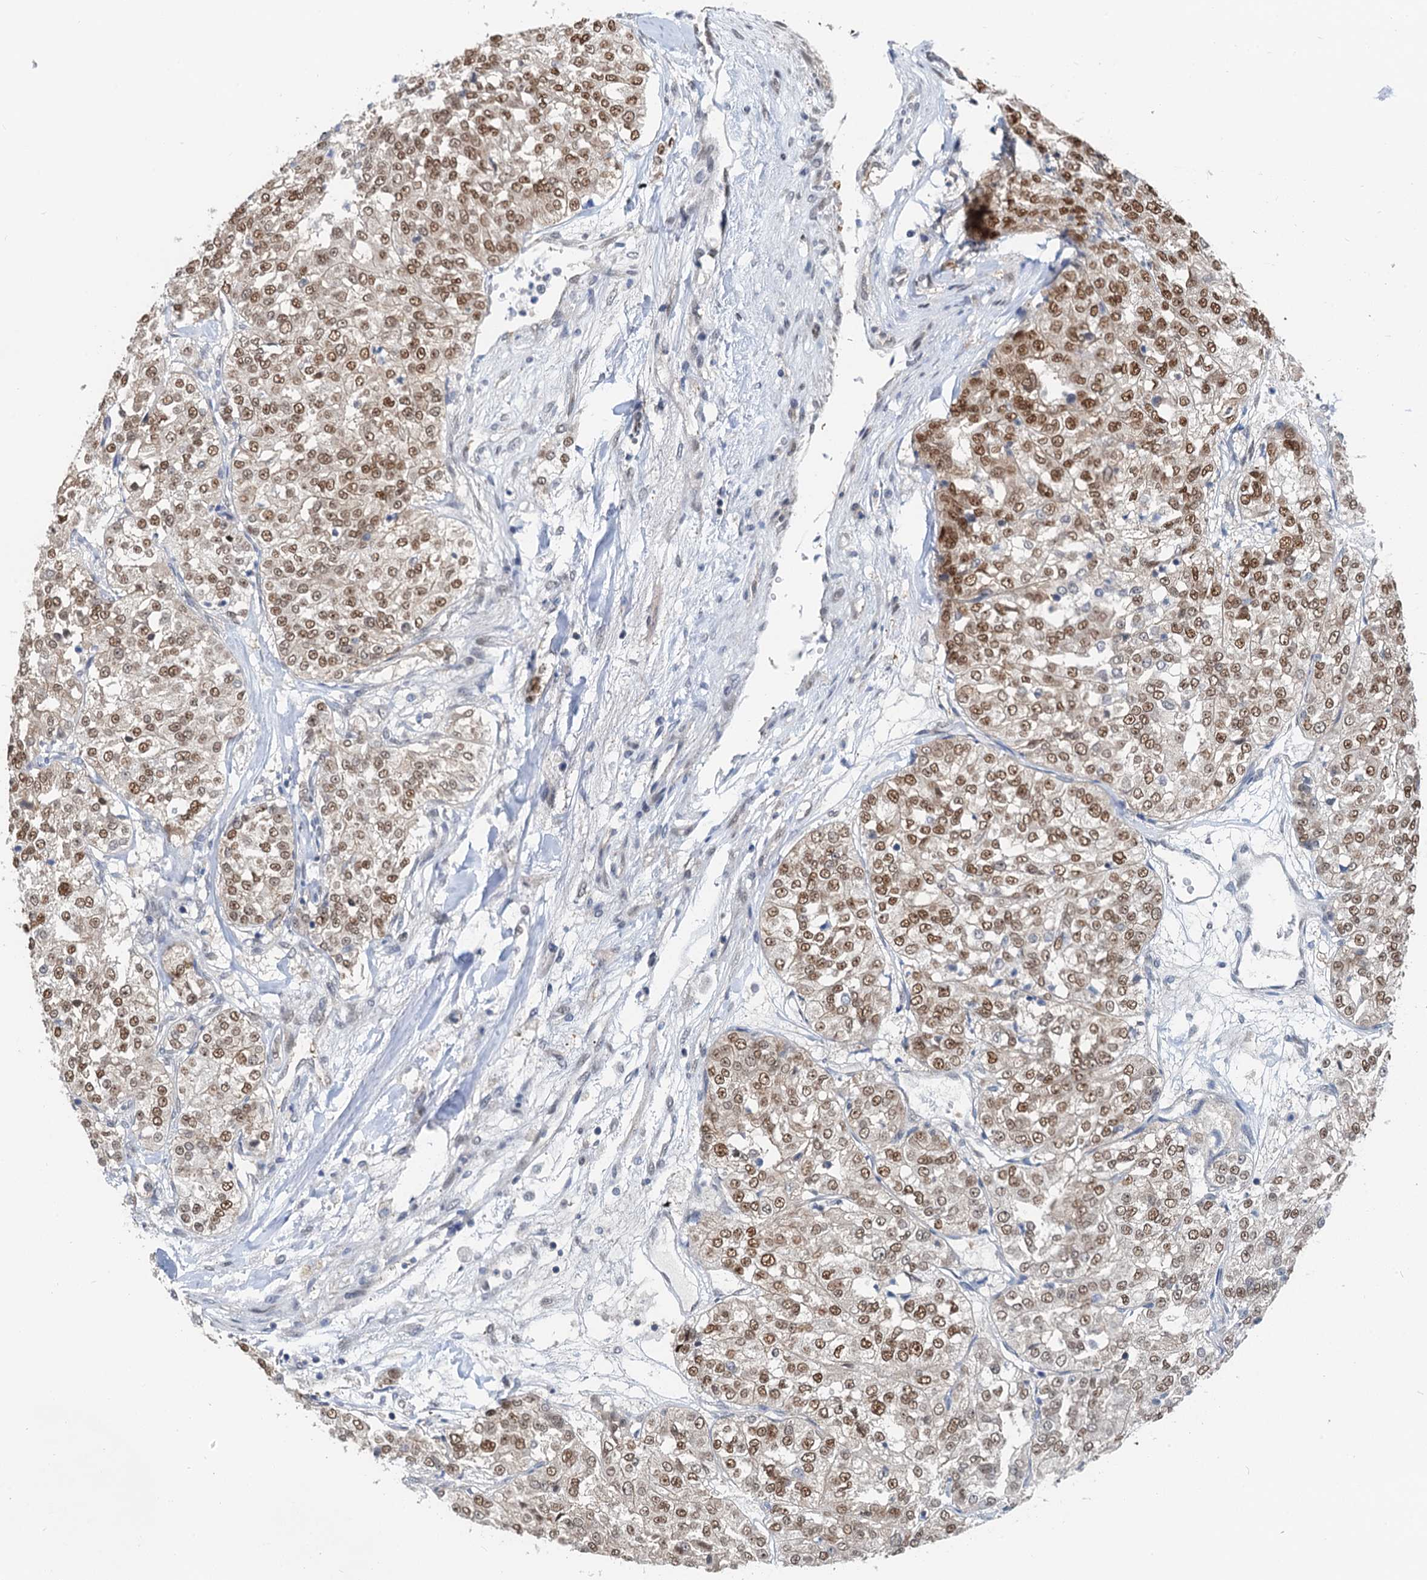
{"staining": {"intensity": "moderate", "quantity": "25%-75%", "location": "nuclear"}, "tissue": "renal cancer", "cell_type": "Tumor cells", "image_type": "cancer", "snomed": [{"axis": "morphology", "description": "Adenocarcinoma, NOS"}, {"axis": "topography", "description": "Kidney"}], "caption": "Protein staining of renal cancer tissue displays moderate nuclear expression in approximately 25%-75% of tumor cells.", "gene": "CFDP1", "patient": {"sex": "female", "age": 63}}